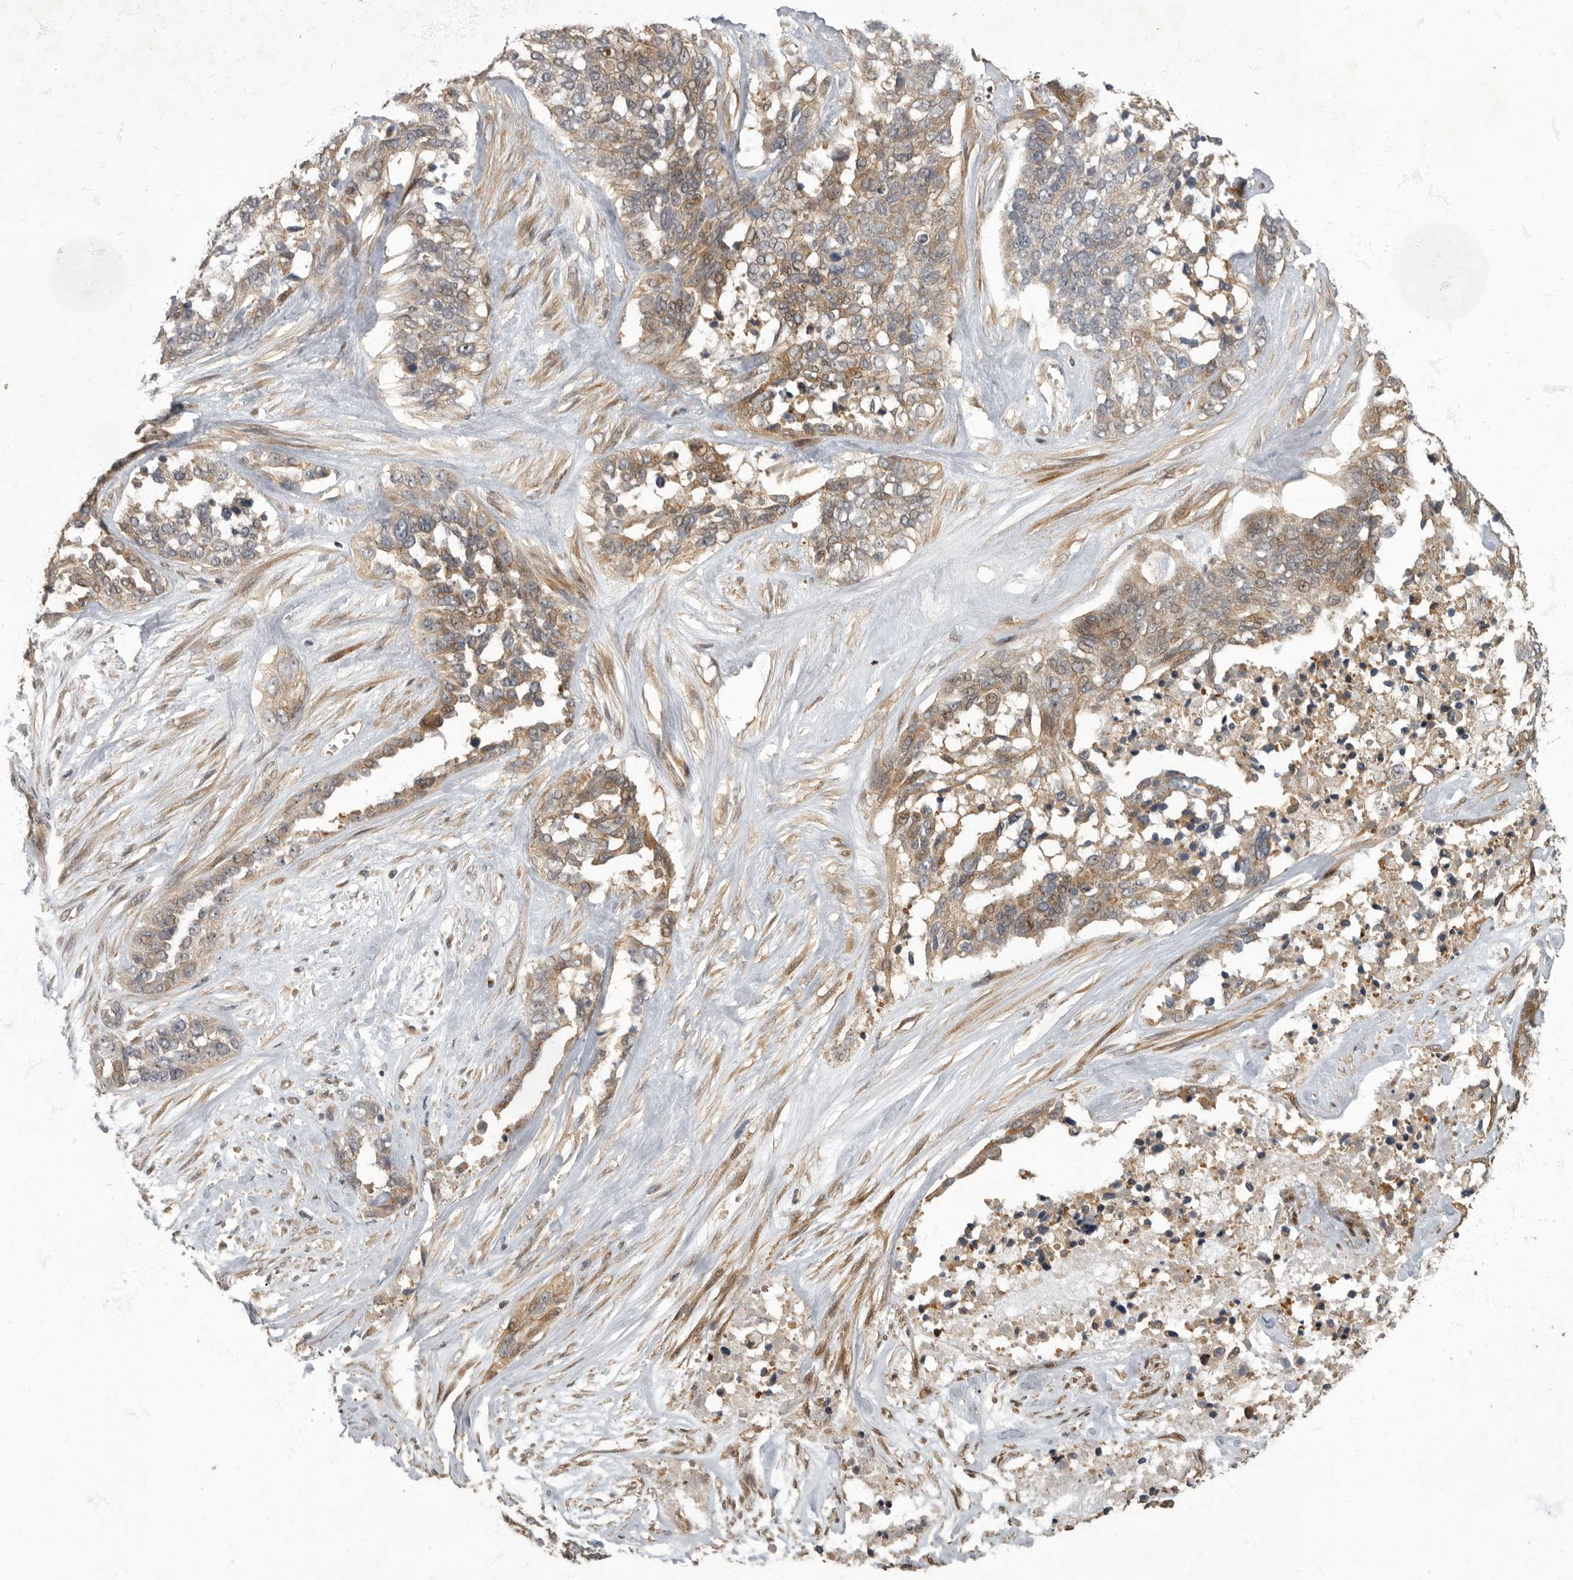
{"staining": {"intensity": "moderate", "quantity": ">75%", "location": "cytoplasmic/membranous"}, "tissue": "ovarian cancer", "cell_type": "Tumor cells", "image_type": "cancer", "snomed": [{"axis": "morphology", "description": "Cystadenocarcinoma, serous, NOS"}, {"axis": "topography", "description": "Ovary"}], "caption": "Serous cystadenocarcinoma (ovarian) stained for a protein demonstrates moderate cytoplasmic/membranous positivity in tumor cells.", "gene": "IQCK", "patient": {"sex": "female", "age": 44}}